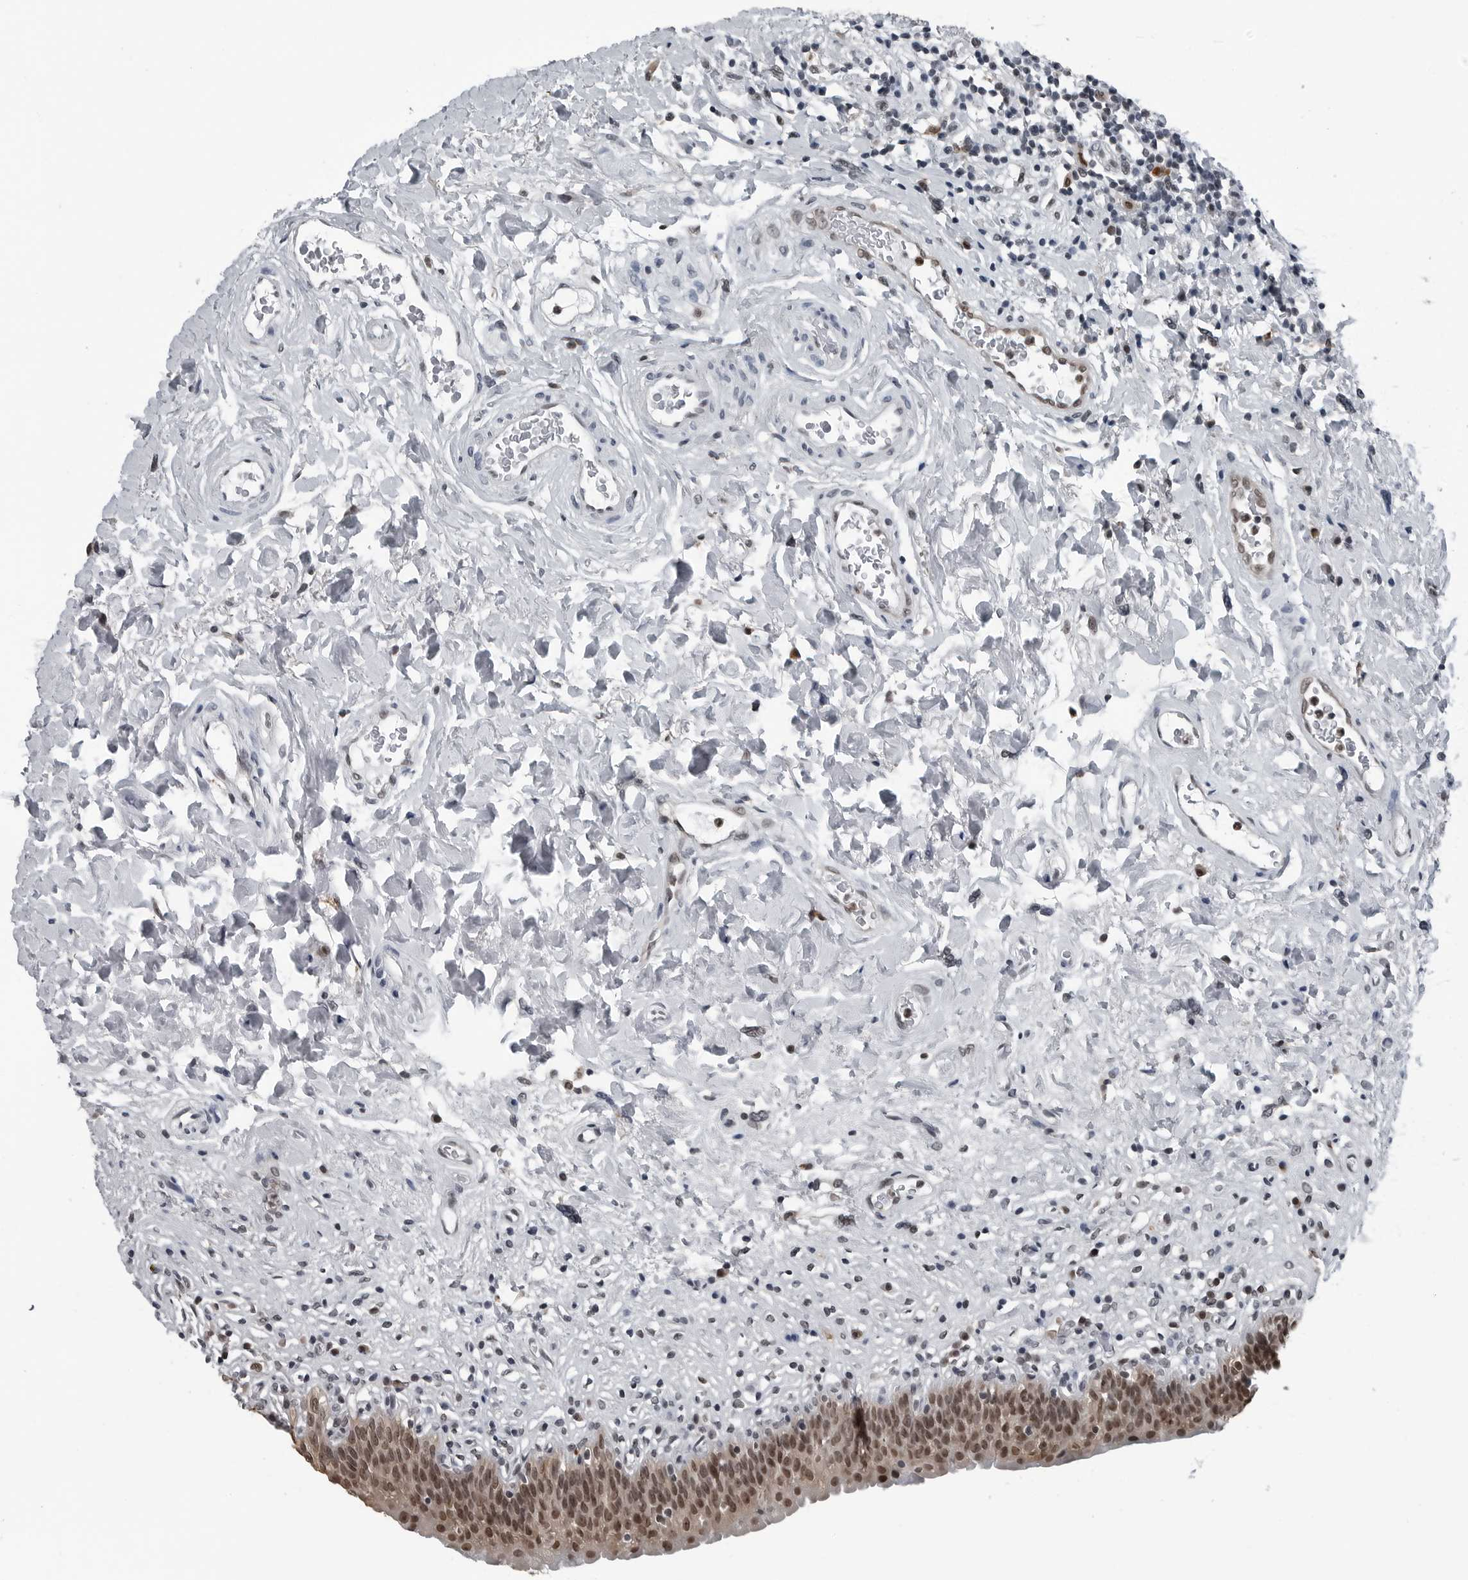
{"staining": {"intensity": "moderate", "quantity": ">75%", "location": "nuclear"}, "tissue": "urinary bladder", "cell_type": "Urothelial cells", "image_type": "normal", "snomed": [{"axis": "morphology", "description": "Normal tissue, NOS"}, {"axis": "topography", "description": "Urinary bladder"}], "caption": "DAB (3,3'-diaminobenzidine) immunohistochemical staining of unremarkable urinary bladder displays moderate nuclear protein positivity in approximately >75% of urothelial cells. The protein is stained brown, and the nuclei are stained in blue (DAB (3,3'-diaminobenzidine) IHC with brightfield microscopy, high magnification).", "gene": "AKR1A1", "patient": {"sex": "male", "age": 83}}